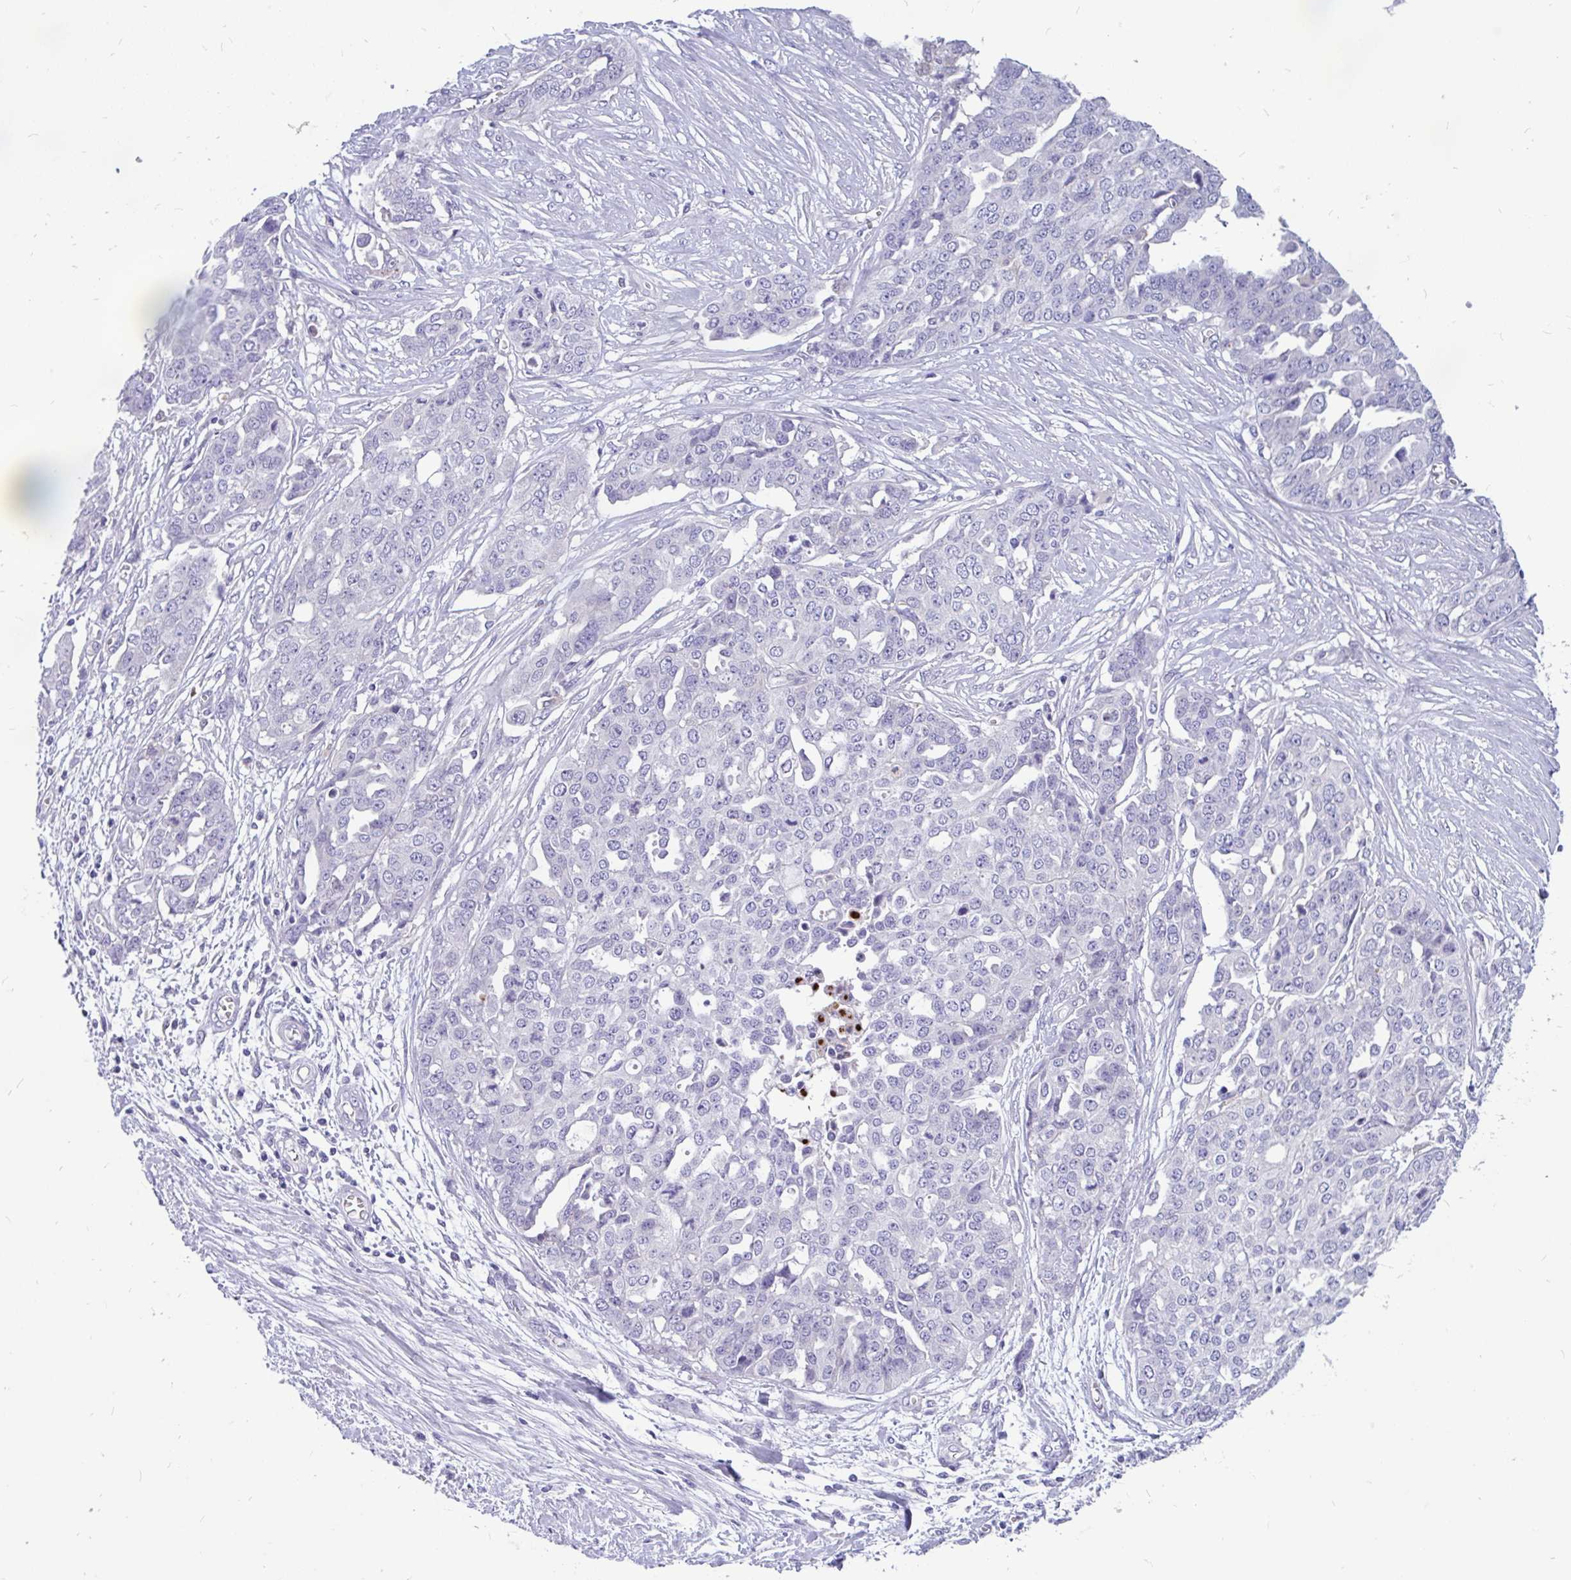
{"staining": {"intensity": "negative", "quantity": "none", "location": "none"}, "tissue": "ovarian cancer", "cell_type": "Tumor cells", "image_type": "cancer", "snomed": [{"axis": "morphology", "description": "Cystadenocarcinoma, serous, NOS"}, {"axis": "topography", "description": "Soft tissue"}, {"axis": "topography", "description": "Ovary"}], "caption": "Tumor cells are negative for brown protein staining in ovarian serous cystadenocarcinoma.", "gene": "KIAA2013", "patient": {"sex": "female", "age": 57}}